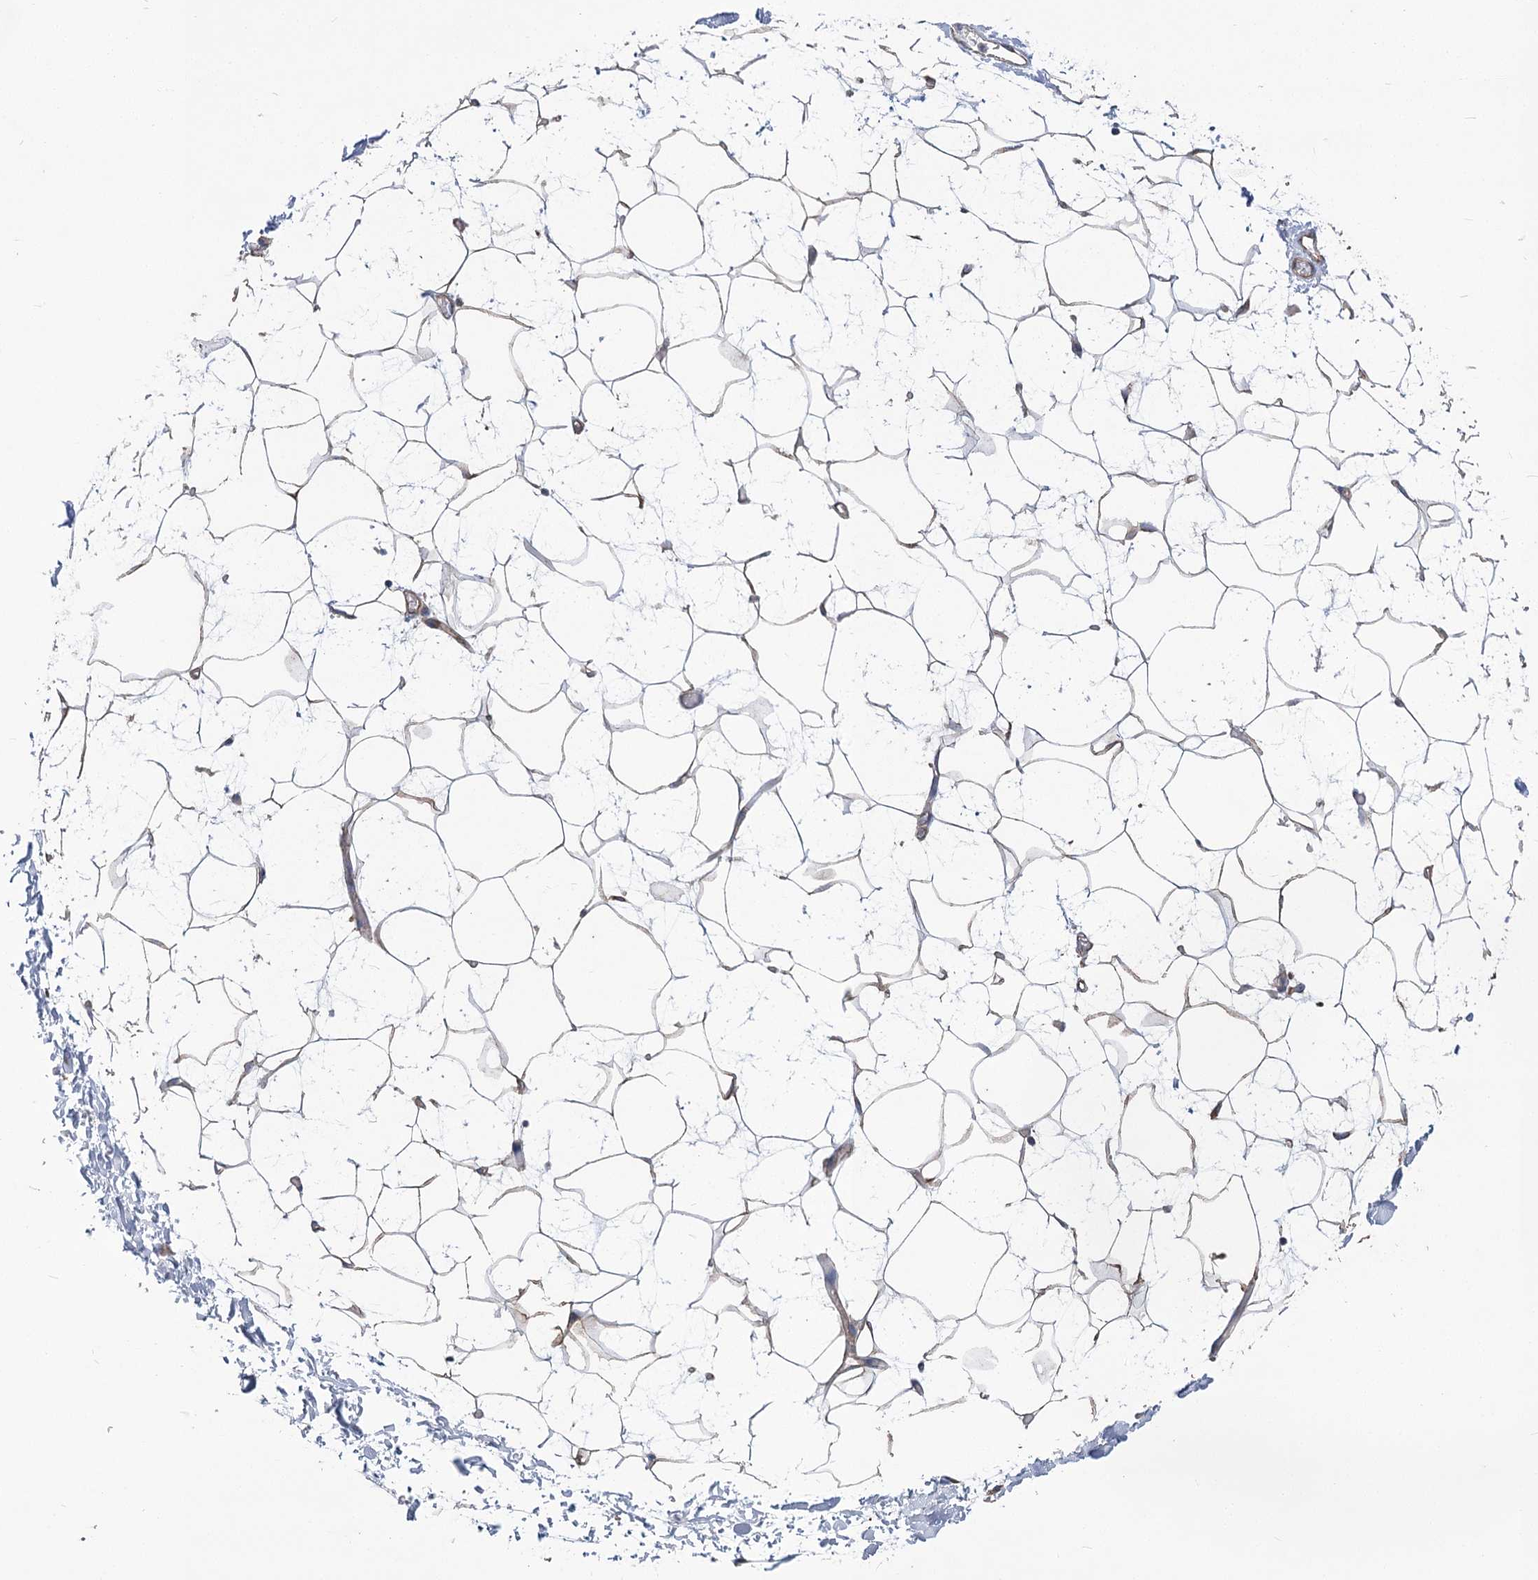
{"staining": {"intensity": "weak", "quantity": ">75%", "location": "cytoplasmic/membranous"}, "tissue": "adipose tissue", "cell_type": "Adipocytes", "image_type": "normal", "snomed": [{"axis": "morphology", "description": "Normal tissue, NOS"}, {"axis": "topography", "description": "Soft tissue"}], "caption": "Immunohistochemistry (DAB (3,3'-diaminobenzidine)) staining of benign human adipose tissue shows weak cytoplasmic/membranous protein expression in approximately >75% of adipocytes. The staining is performed using DAB brown chromogen to label protein expression. The nuclei are counter-stained blue using hematoxylin.", "gene": "RMDN2", "patient": {"sex": "male", "age": 72}}